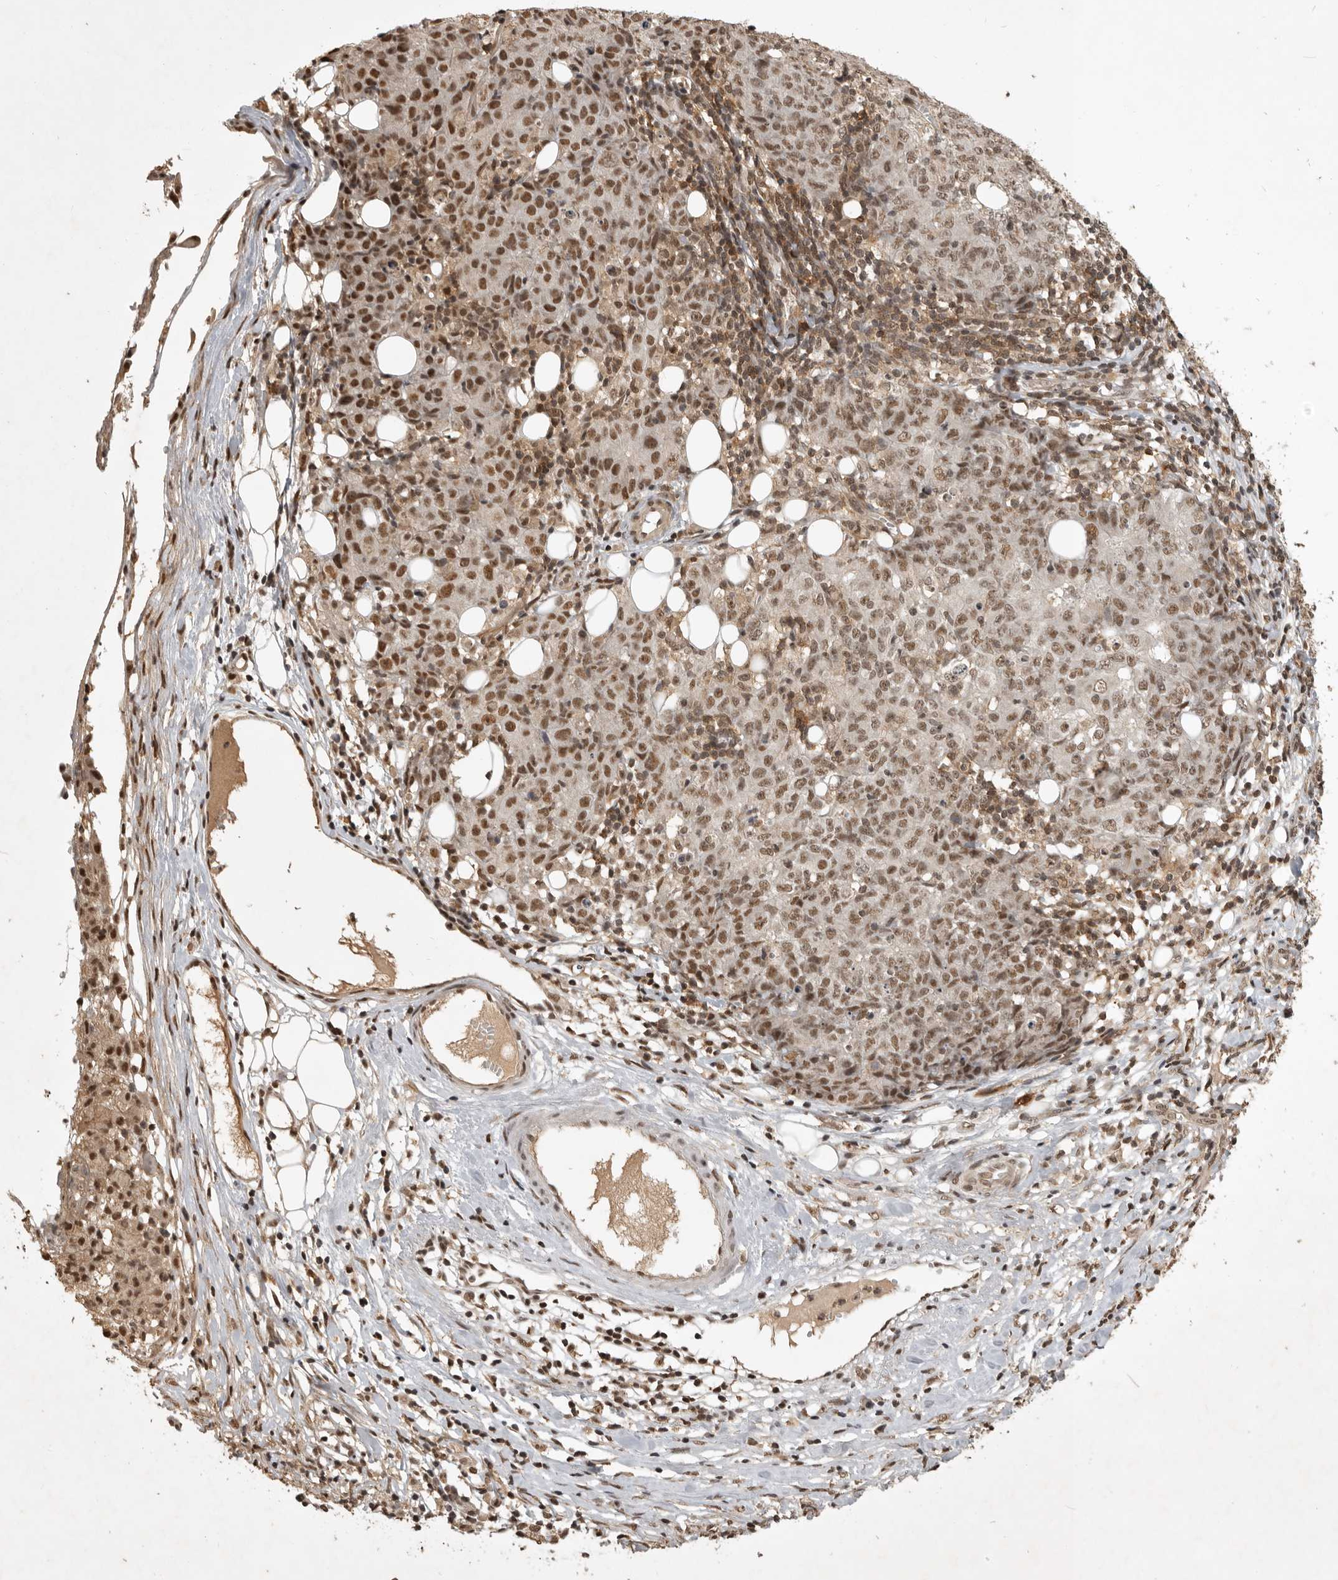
{"staining": {"intensity": "moderate", "quantity": ">75%", "location": "nuclear"}, "tissue": "ovarian cancer", "cell_type": "Tumor cells", "image_type": "cancer", "snomed": [{"axis": "morphology", "description": "Carcinoma, endometroid"}, {"axis": "topography", "description": "Ovary"}], "caption": "This photomicrograph demonstrates immunohistochemistry staining of ovarian cancer, with medium moderate nuclear expression in approximately >75% of tumor cells.", "gene": "CBLL1", "patient": {"sex": "female", "age": 42}}